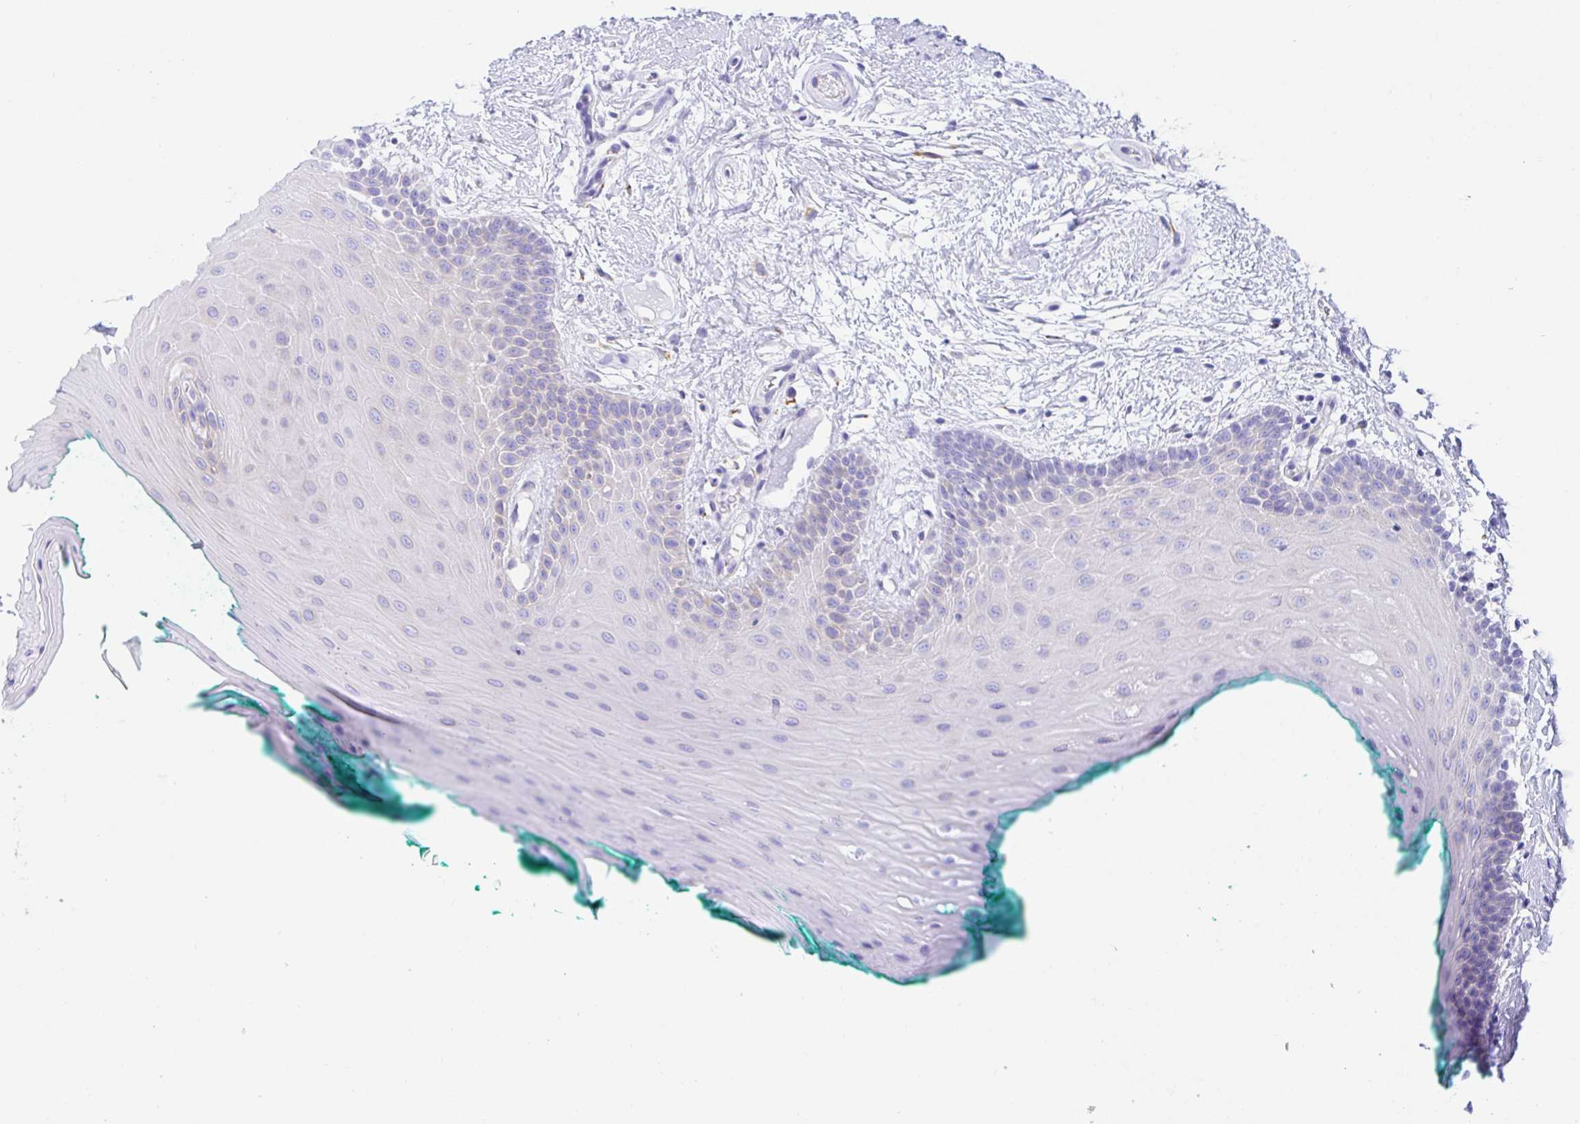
{"staining": {"intensity": "negative", "quantity": "none", "location": "none"}, "tissue": "oral mucosa", "cell_type": "Squamous epithelial cells", "image_type": "normal", "snomed": [{"axis": "morphology", "description": "Normal tissue, NOS"}, {"axis": "topography", "description": "Oral tissue"}], "caption": "Immunohistochemistry (IHC) of benign oral mucosa exhibits no positivity in squamous epithelial cells.", "gene": "CLGN", "patient": {"sex": "female", "age": 40}}